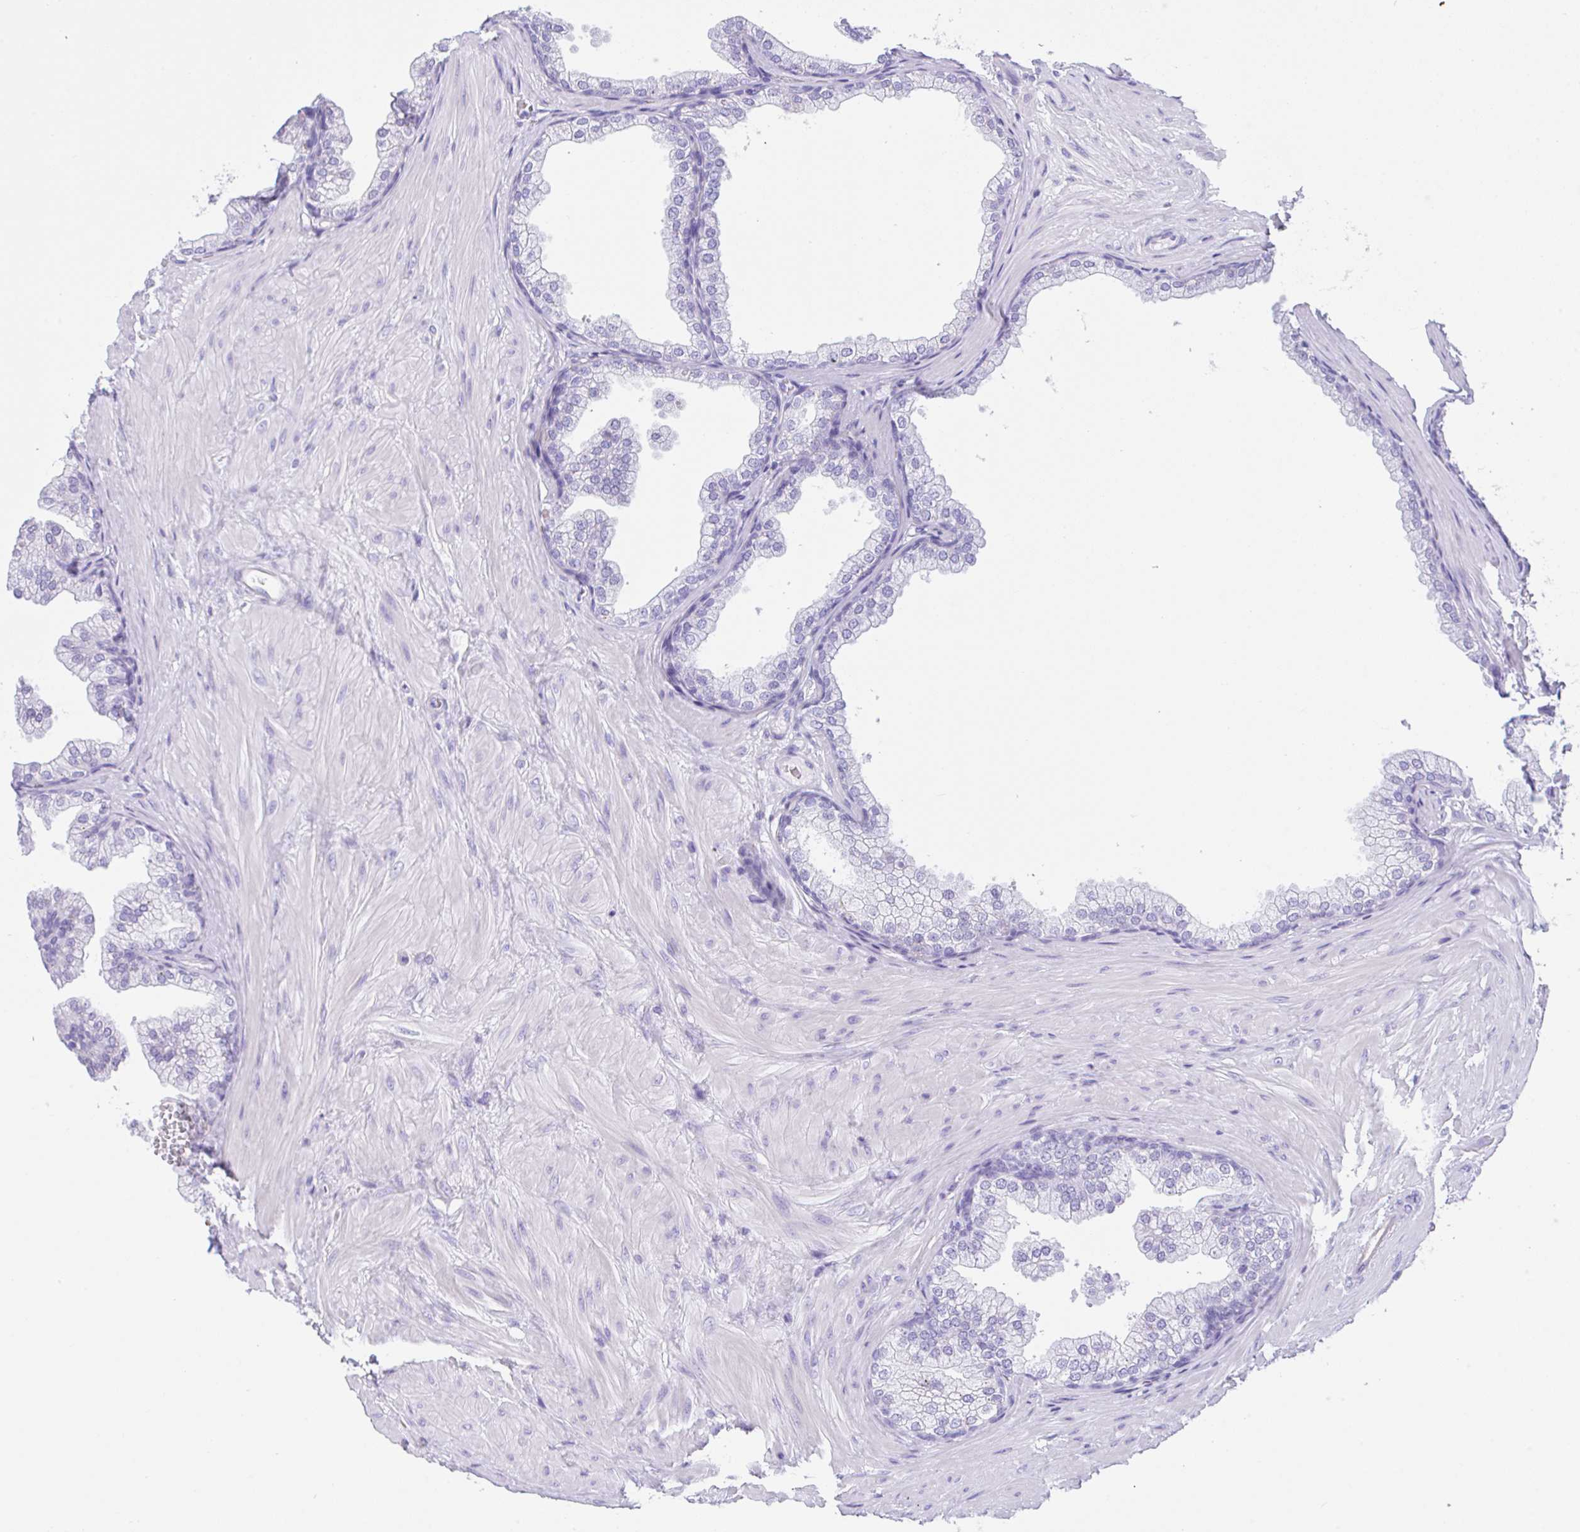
{"staining": {"intensity": "negative", "quantity": "none", "location": "none"}, "tissue": "prostate", "cell_type": "Glandular cells", "image_type": "normal", "snomed": [{"axis": "morphology", "description": "Normal tissue, NOS"}, {"axis": "topography", "description": "Prostate"}], "caption": "This is an immunohistochemistry image of normal prostate. There is no expression in glandular cells.", "gene": "NDUFAF8", "patient": {"sex": "male", "age": 37}}